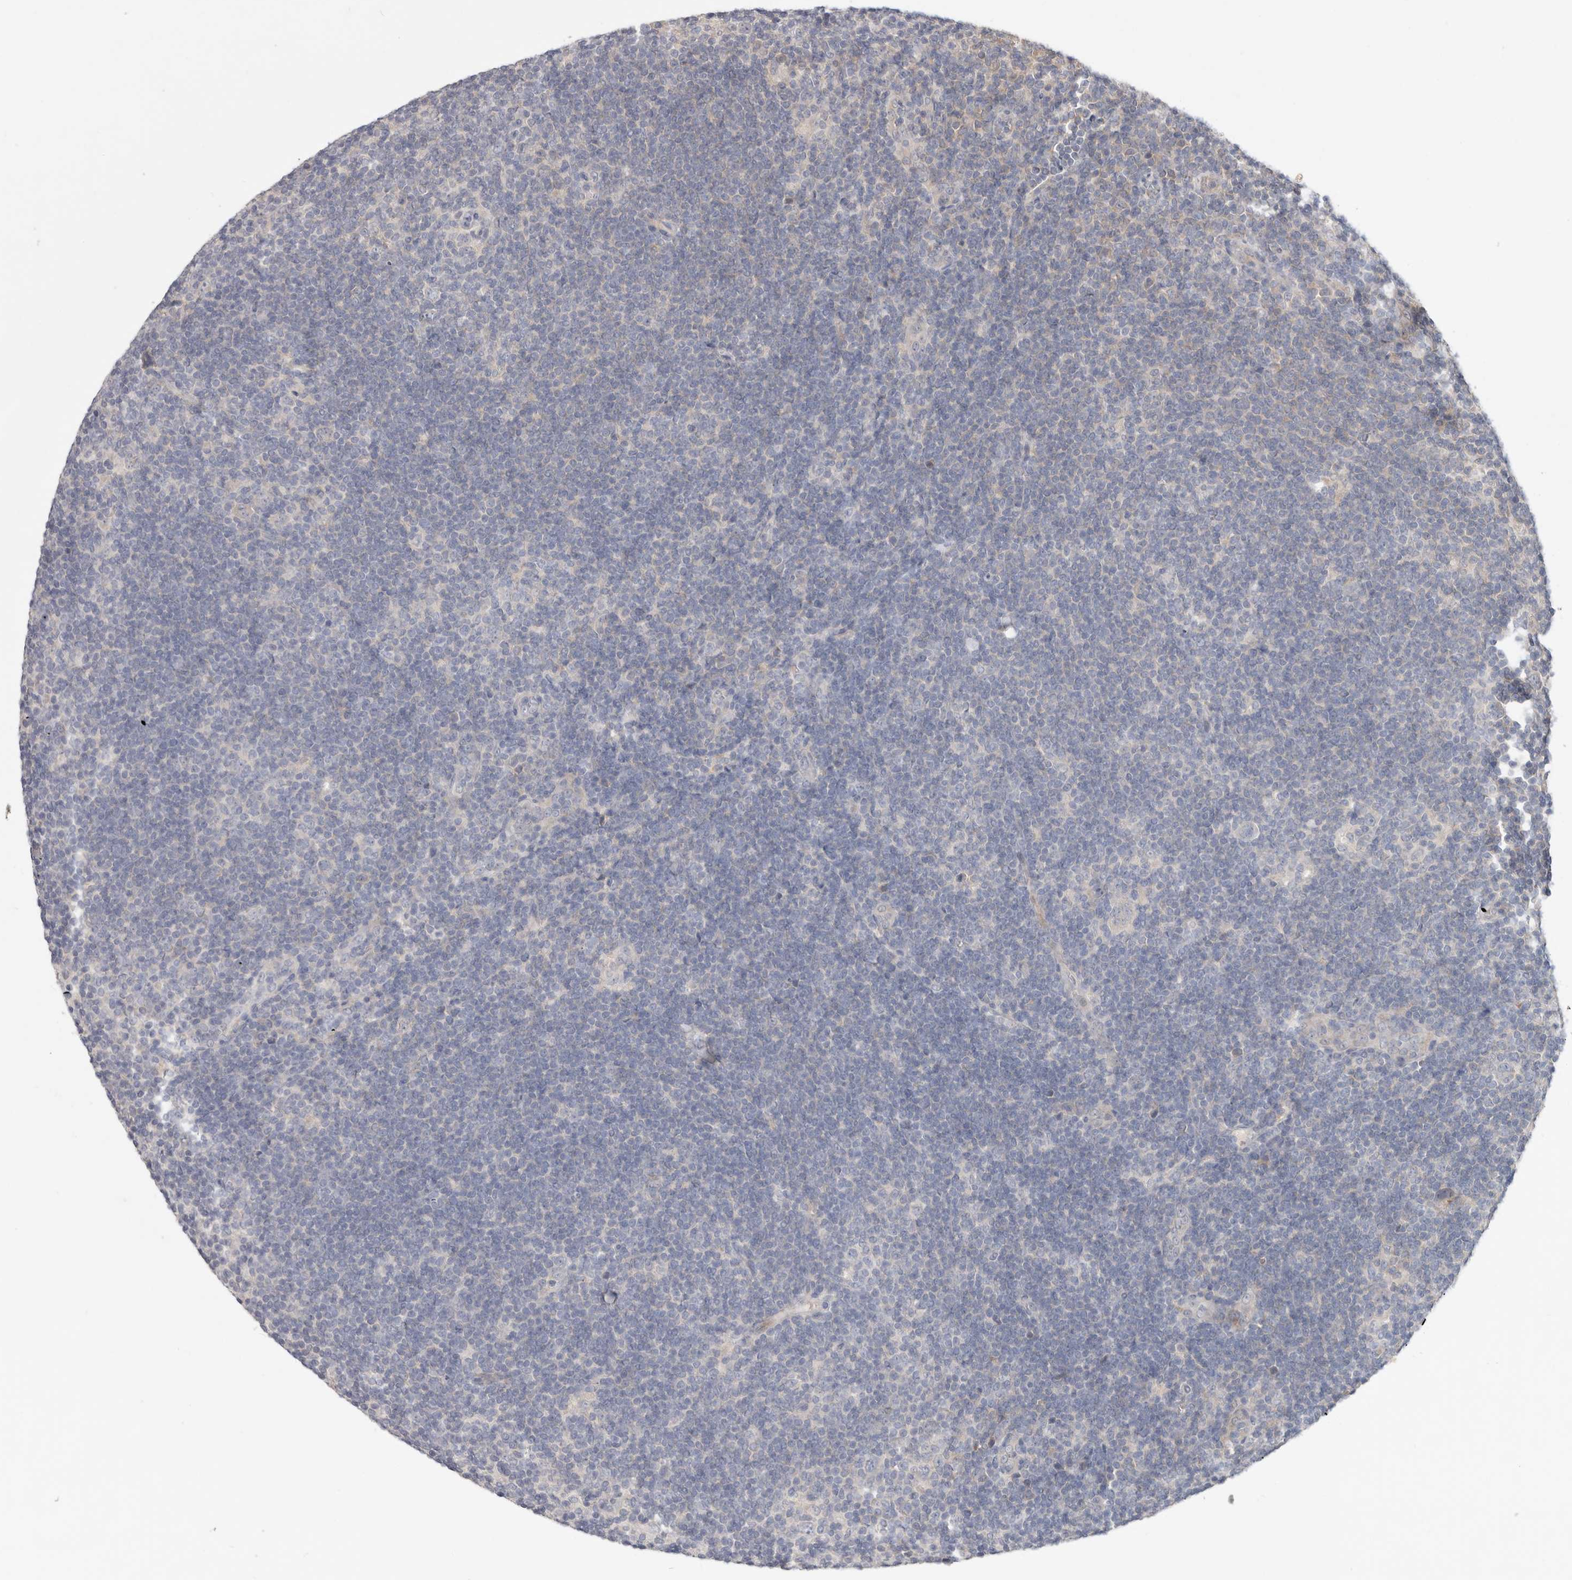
{"staining": {"intensity": "negative", "quantity": "none", "location": "none"}, "tissue": "lymphoma", "cell_type": "Tumor cells", "image_type": "cancer", "snomed": [{"axis": "morphology", "description": "Hodgkin's disease, NOS"}, {"axis": "topography", "description": "Lymph node"}], "caption": "Histopathology image shows no protein staining in tumor cells of lymphoma tissue. (DAB IHC visualized using brightfield microscopy, high magnification).", "gene": "WDR77", "patient": {"sex": "female", "age": 57}}